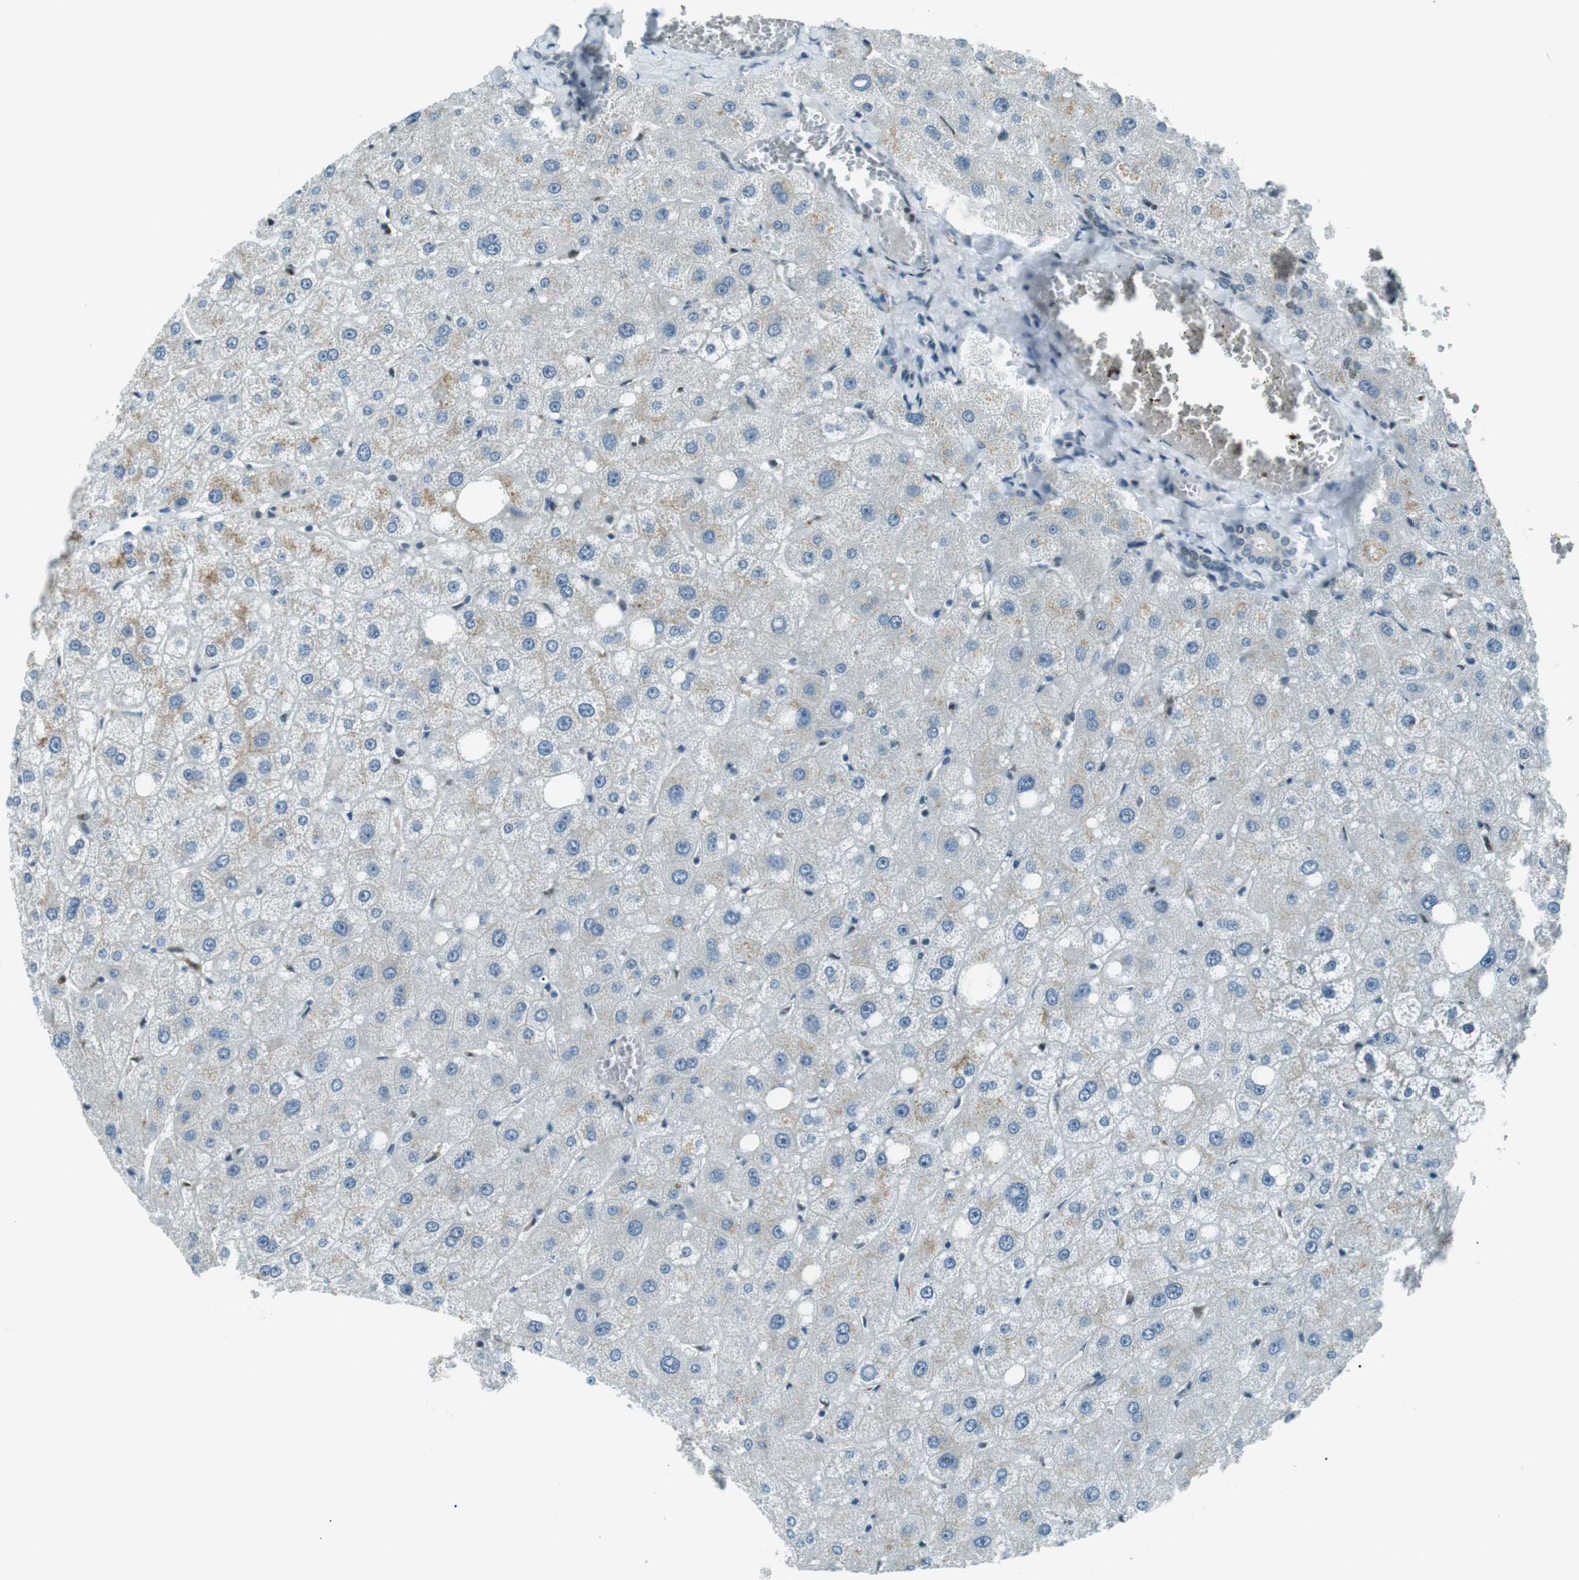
{"staining": {"intensity": "negative", "quantity": "none", "location": "none"}, "tissue": "liver", "cell_type": "Cholangiocytes", "image_type": "normal", "snomed": [{"axis": "morphology", "description": "Normal tissue, NOS"}, {"axis": "topography", "description": "Liver"}], "caption": "High power microscopy image of an IHC micrograph of unremarkable liver, revealing no significant positivity in cholangiocytes. (DAB immunohistochemistry (IHC) with hematoxylin counter stain).", "gene": "PJA1", "patient": {"sex": "male", "age": 73}}